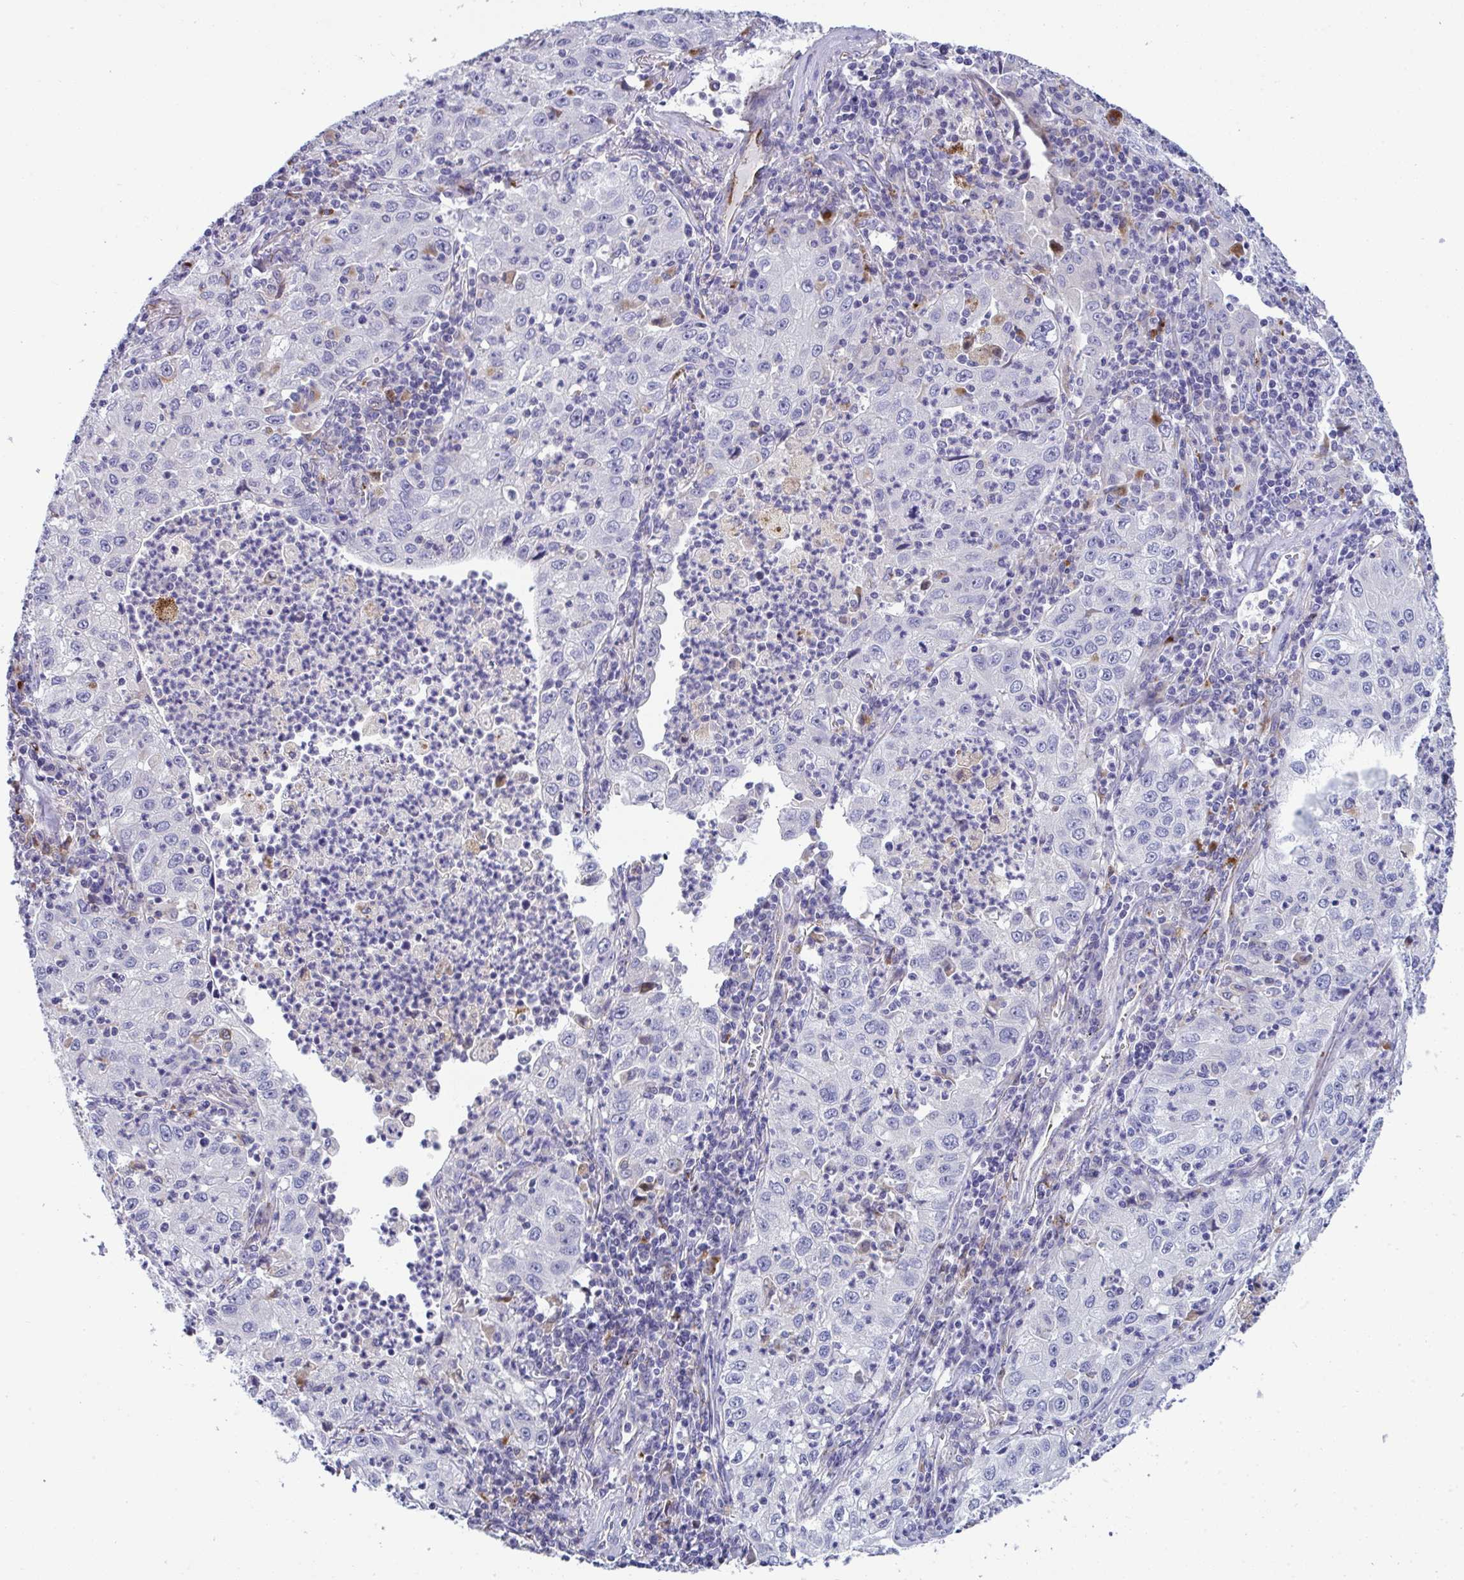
{"staining": {"intensity": "negative", "quantity": "none", "location": "none"}, "tissue": "lung cancer", "cell_type": "Tumor cells", "image_type": "cancer", "snomed": [{"axis": "morphology", "description": "Squamous cell carcinoma, NOS"}, {"axis": "topography", "description": "Lung"}], "caption": "A micrograph of squamous cell carcinoma (lung) stained for a protein exhibits no brown staining in tumor cells.", "gene": "TOR1AIP2", "patient": {"sex": "male", "age": 71}}